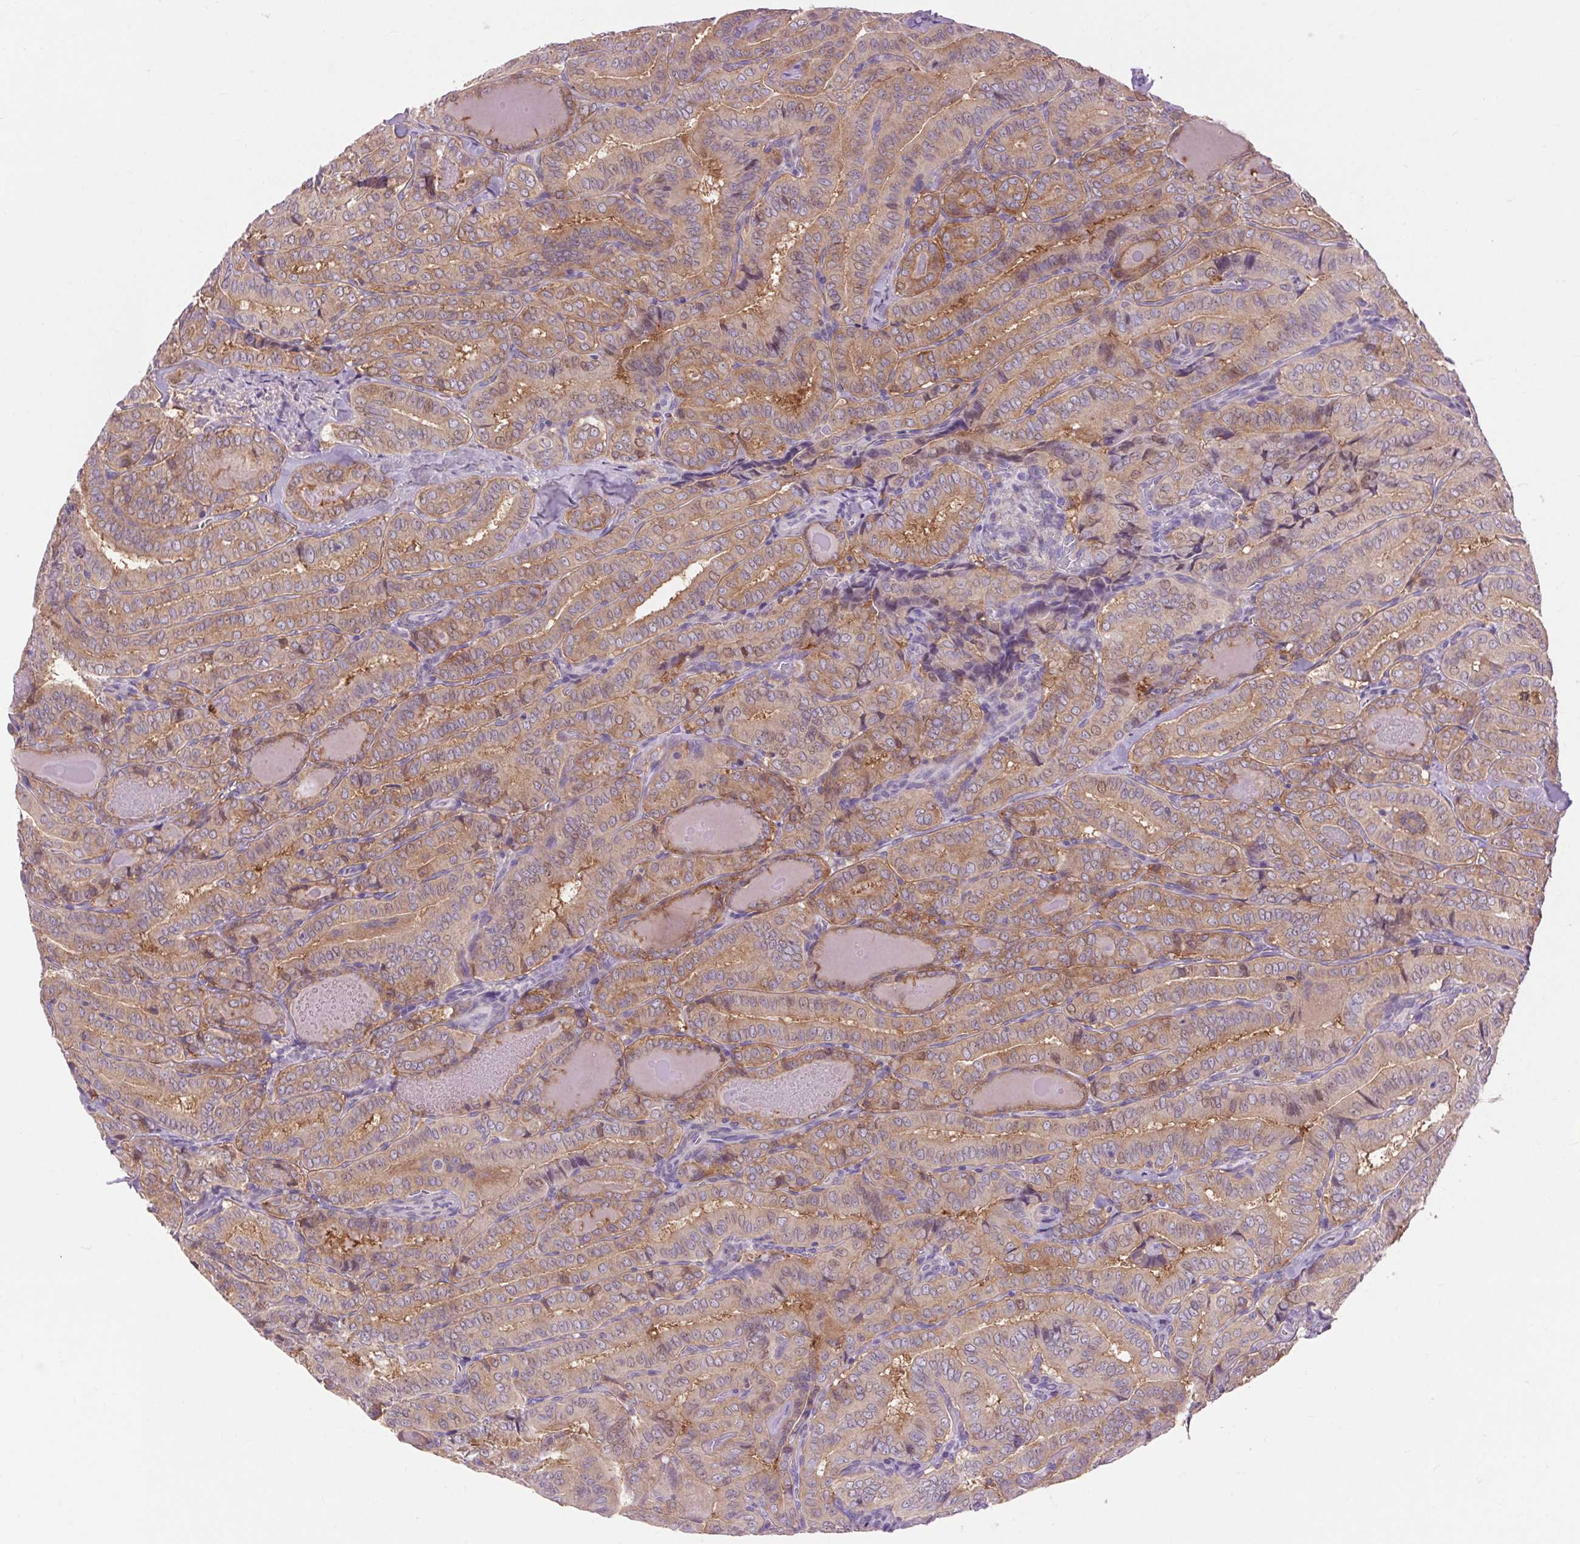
{"staining": {"intensity": "weak", "quantity": "25%-75%", "location": "cytoplasmic/membranous"}, "tissue": "thyroid cancer", "cell_type": "Tumor cells", "image_type": "cancer", "snomed": [{"axis": "morphology", "description": "Papillary adenocarcinoma, NOS"}, {"axis": "morphology", "description": "Papillary adenoma metastatic"}, {"axis": "topography", "description": "Thyroid gland"}], "caption": "There is low levels of weak cytoplasmic/membranous expression in tumor cells of papillary adenocarcinoma (thyroid), as demonstrated by immunohistochemical staining (brown color).", "gene": "SOWAHC", "patient": {"sex": "female", "age": 50}}